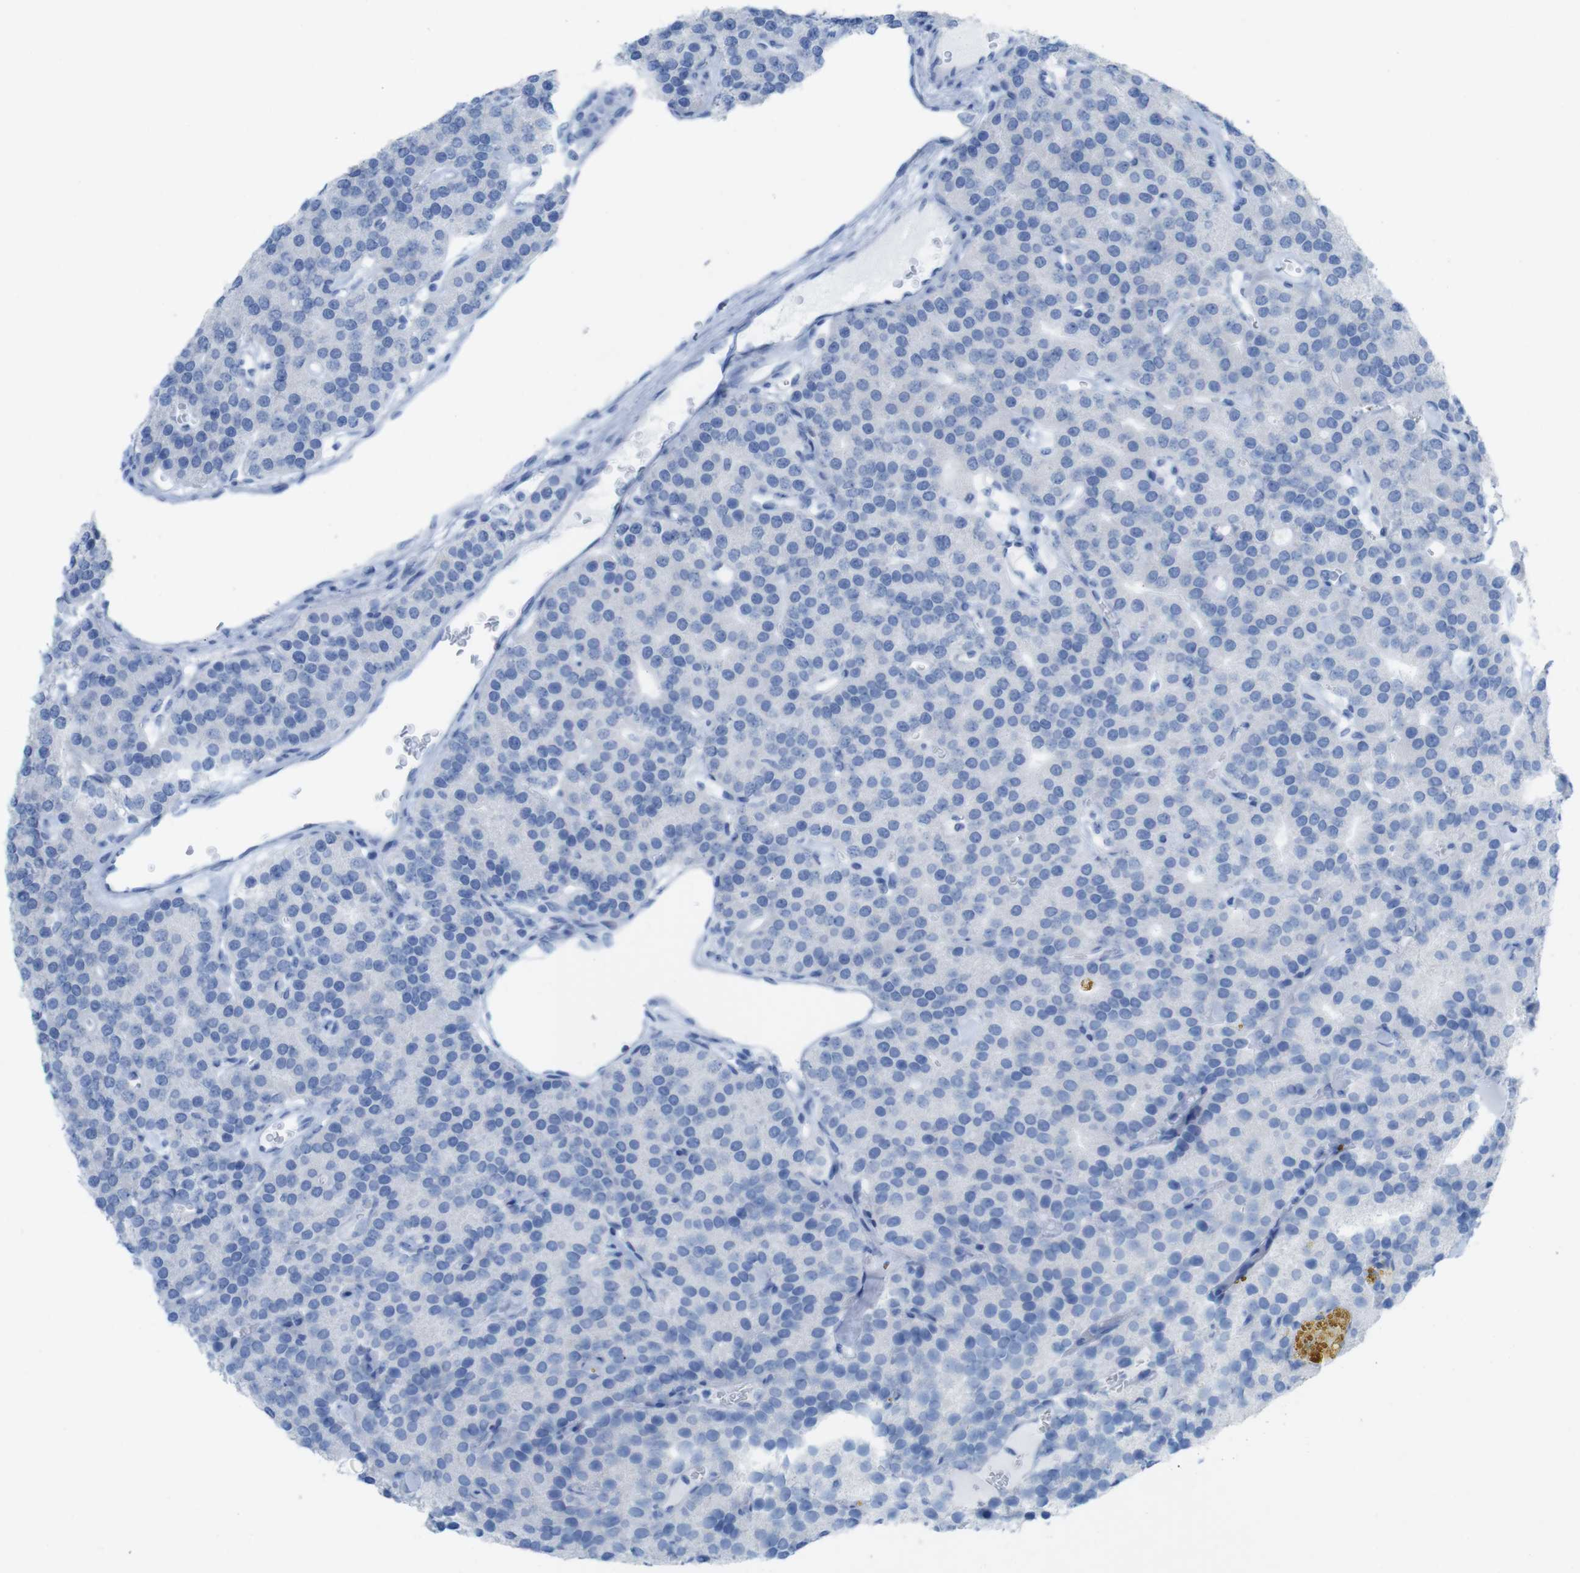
{"staining": {"intensity": "negative", "quantity": "none", "location": "none"}, "tissue": "parathyroid gland", "cell_type": "Glandular cells", "image_type": "normal", "snomed": [{"axis": "morphology", "description": "Normal tissue, NOS"}, {"axis": "morphology", "description": "Adenoma, NOS"}, {"axis": "topography", "description": "Parathyroid gland"}], "caption": "High magnification brightfield microscopy of benign parathyroid gland stained with DAB (brown) and counterstained with hematoxylin (blue): glandular cells show no significant expression. Brightfield microscopy of immunohistochemistry (IHC) stained with DAB (brown) and hematoxylin (blue), captured at high magnification.", "gene": "MYH7", "patient": {"sex": "female", "age": 86}}